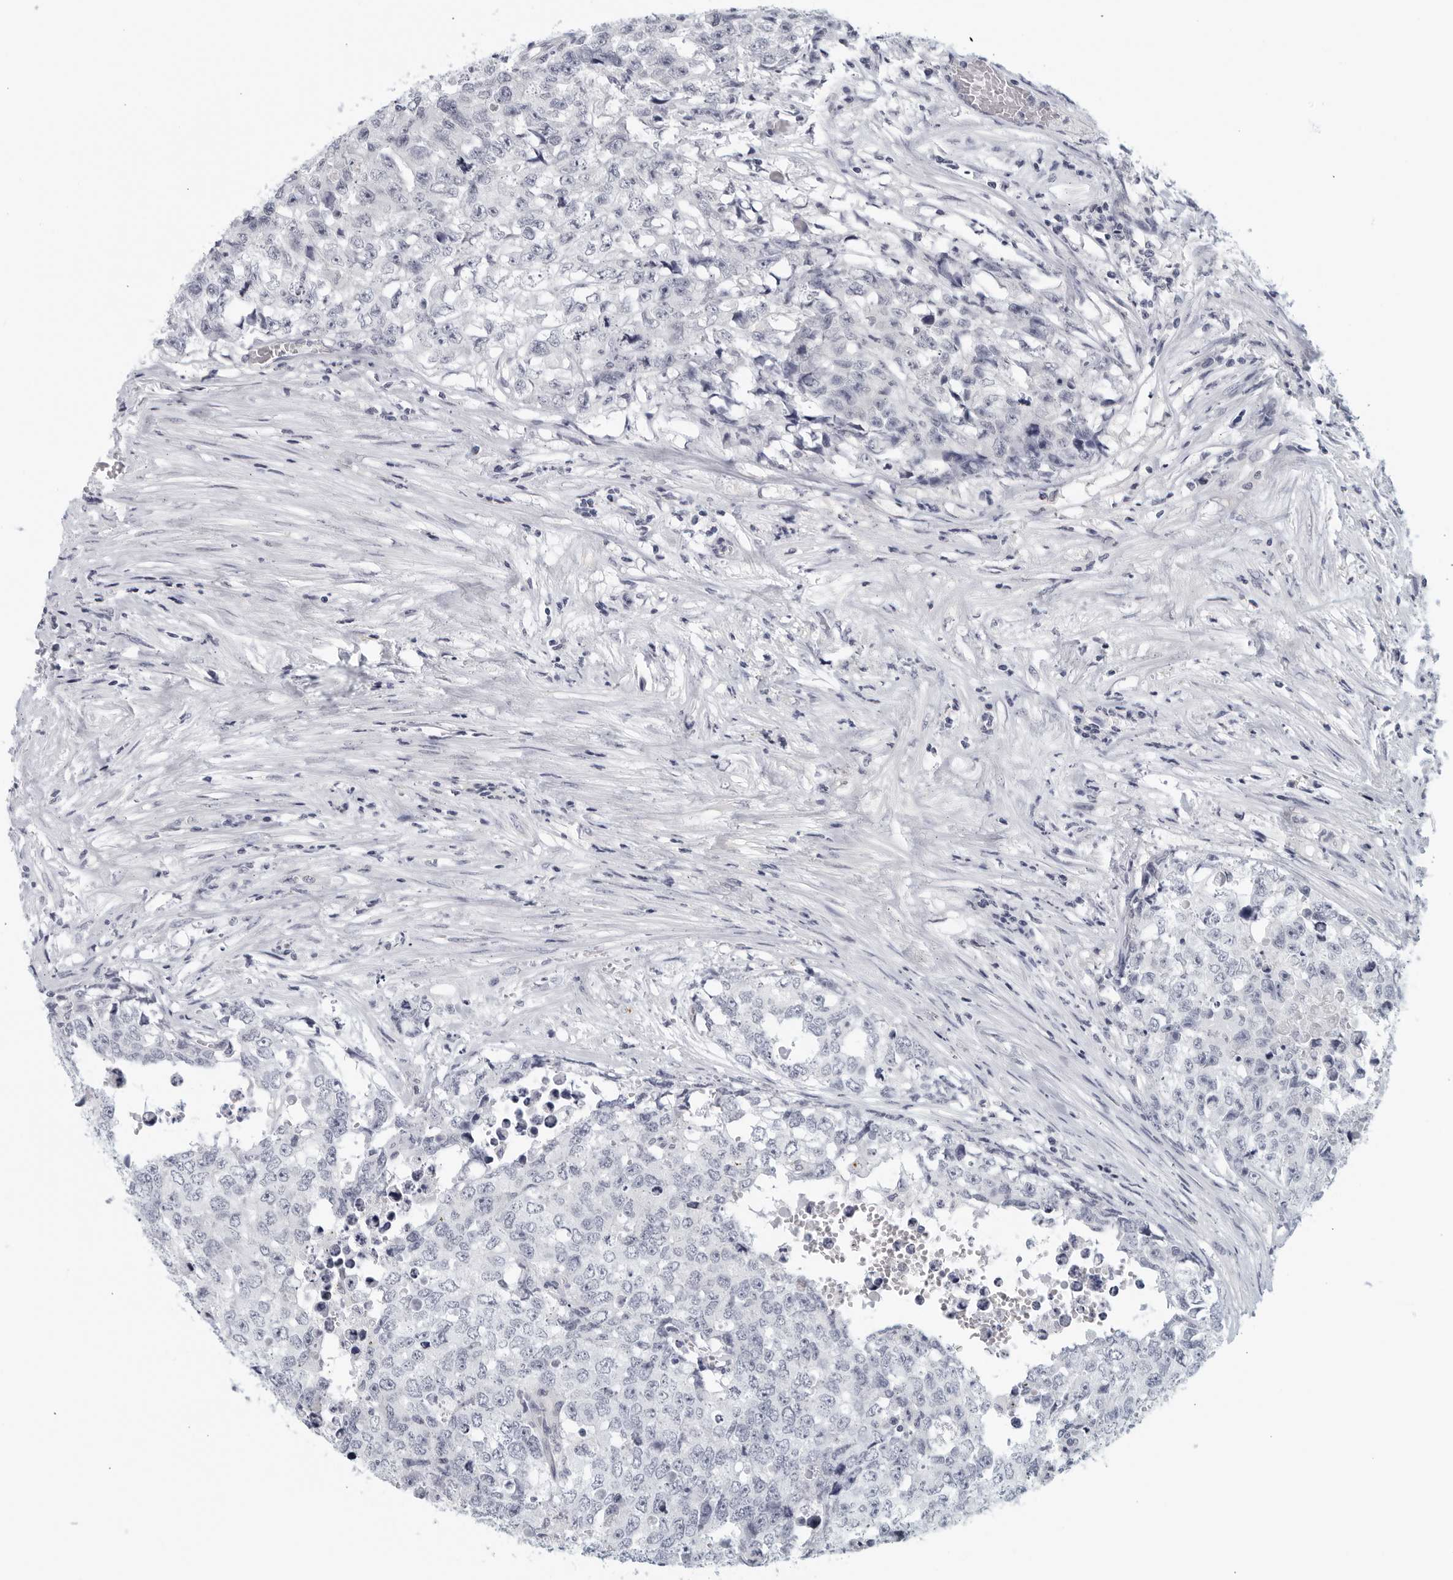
{"staining": {"intensity": "negative", "quantity": "none", "location": "none"}, "tissue": "testis cancer", "cell_type": "Tumor cells", "image_type": "cancer", "snomed": [{"axis": "morphology", "description": "Carcinoma, Embryonal, NOS"}, {"axis": "topography", "description": "Testis"}], "caption": "High power microscopy photomicrograph of an immunohistochemistry histopathology image of embryonal carcinoma (testis), revealing no significant staining in tumor cells.", "gene": "MATN1", "patient": {"sex": "male", "age": 28}}